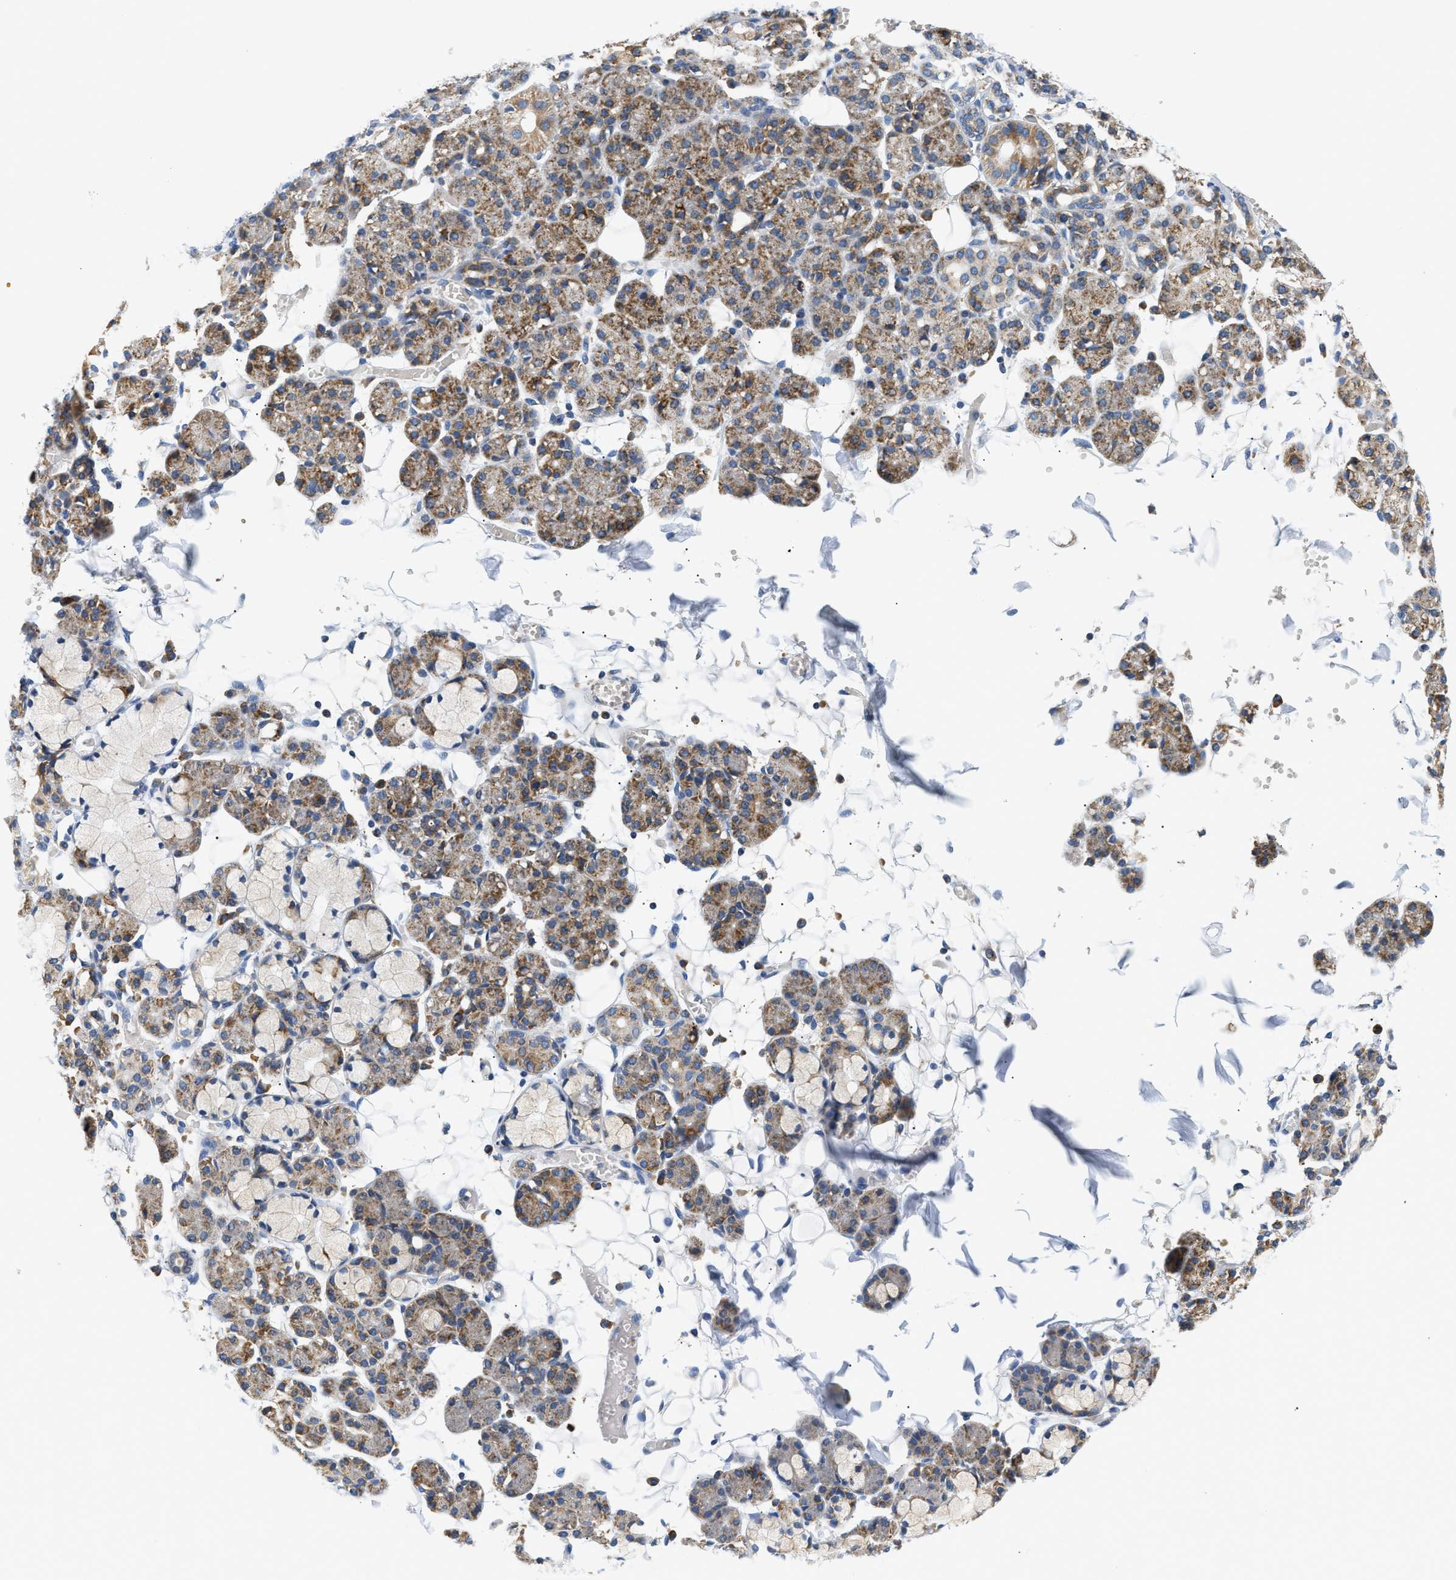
{"staining": {"intensity": "moderate", "quantity": "25%-75%", "location": "cytoplasmic/membranous"}, "tissue": "salivary gland", "cell_type": "Glandular cells", "image_type": "normal", "snomed": [{"axis": "morphology", "description": "Normal tissue, NOS"}, {"axis": "topography", "description": "Salivary gland"}], "caption": "Glandular cells display moderate cytoplasmic/membranous positivity in approximately 25%-75% of cells in normal salivary gland.", "gene": "HDHD3", "patient": {"sex": "male", "age": 63}}